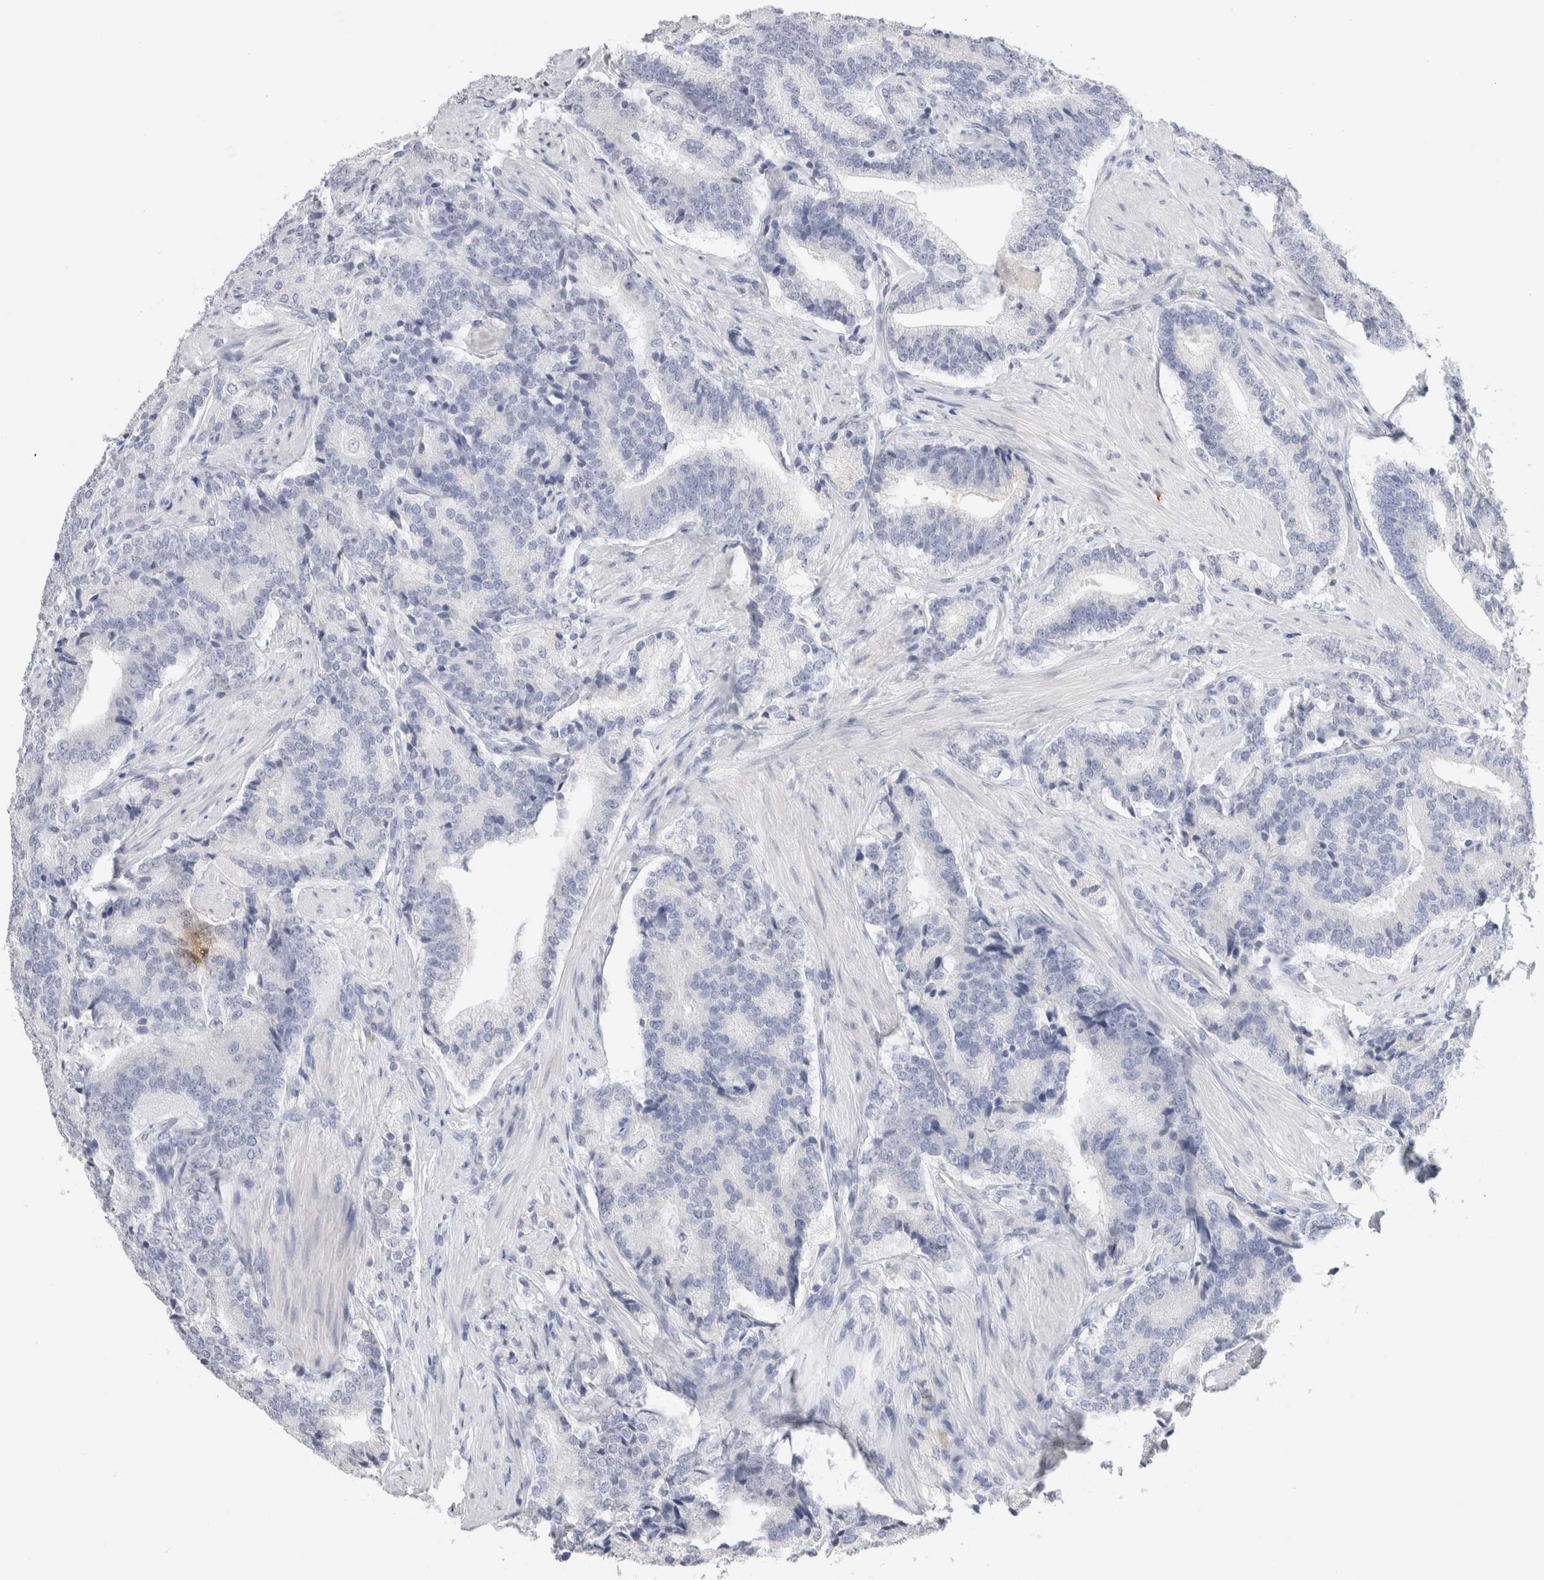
{"staining": {"intensity": "negative", "quantity": "none", "location": "none"}, "tissue": "prostate cancer", "cell_type": "Tumor cells", "image_type": "cancer", "snomed": [{"axis": "morphology", "description": "Adenocarcinoma, High grade"}, {"axis": "topography", "description": "Prostate"}], "caption": "This is a histopathology image of immunohistochemistry staining of prostate cancer (adenocarcinoma (high-grade)), which shows no expression in tumor cells.", "gene": "LAMP3", "patient": {"sex": "male", "age": 55}}